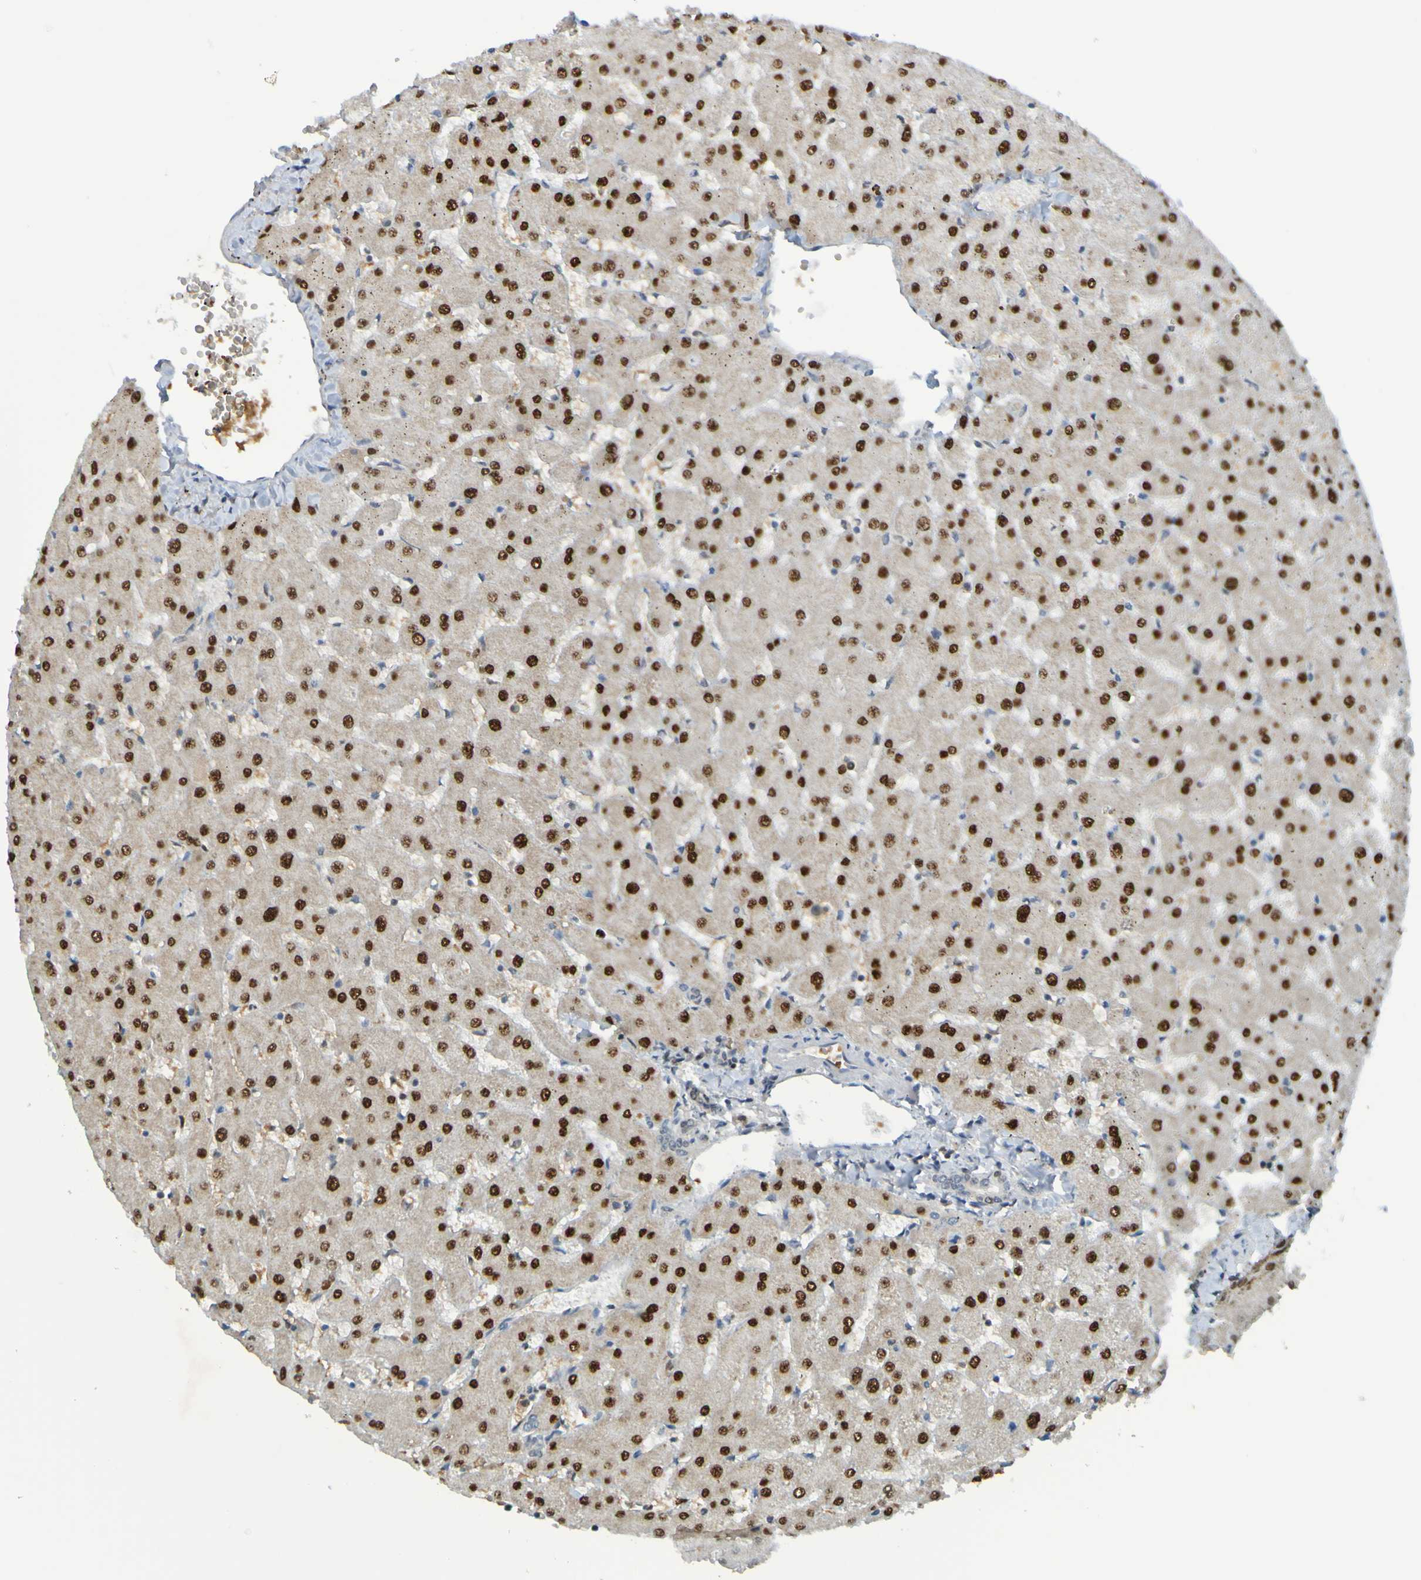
{"staining": {"intensity": "negative", "quantity": "none", "location": "none"}, "tissue": "liver", "cell_type": "Cholangiocytes", "image_type": "normal", "snomed": [{"axis": "morphology", "description": "Normal tissue, NOS"}, {"axis": "topography", "description": "Liver"}], "caption": "There is no significant staining in cholangiocytes of liver. Nuclei are stained in blue.", "gene": "USP36", "patient": {"sex": "female", "age": 63}}